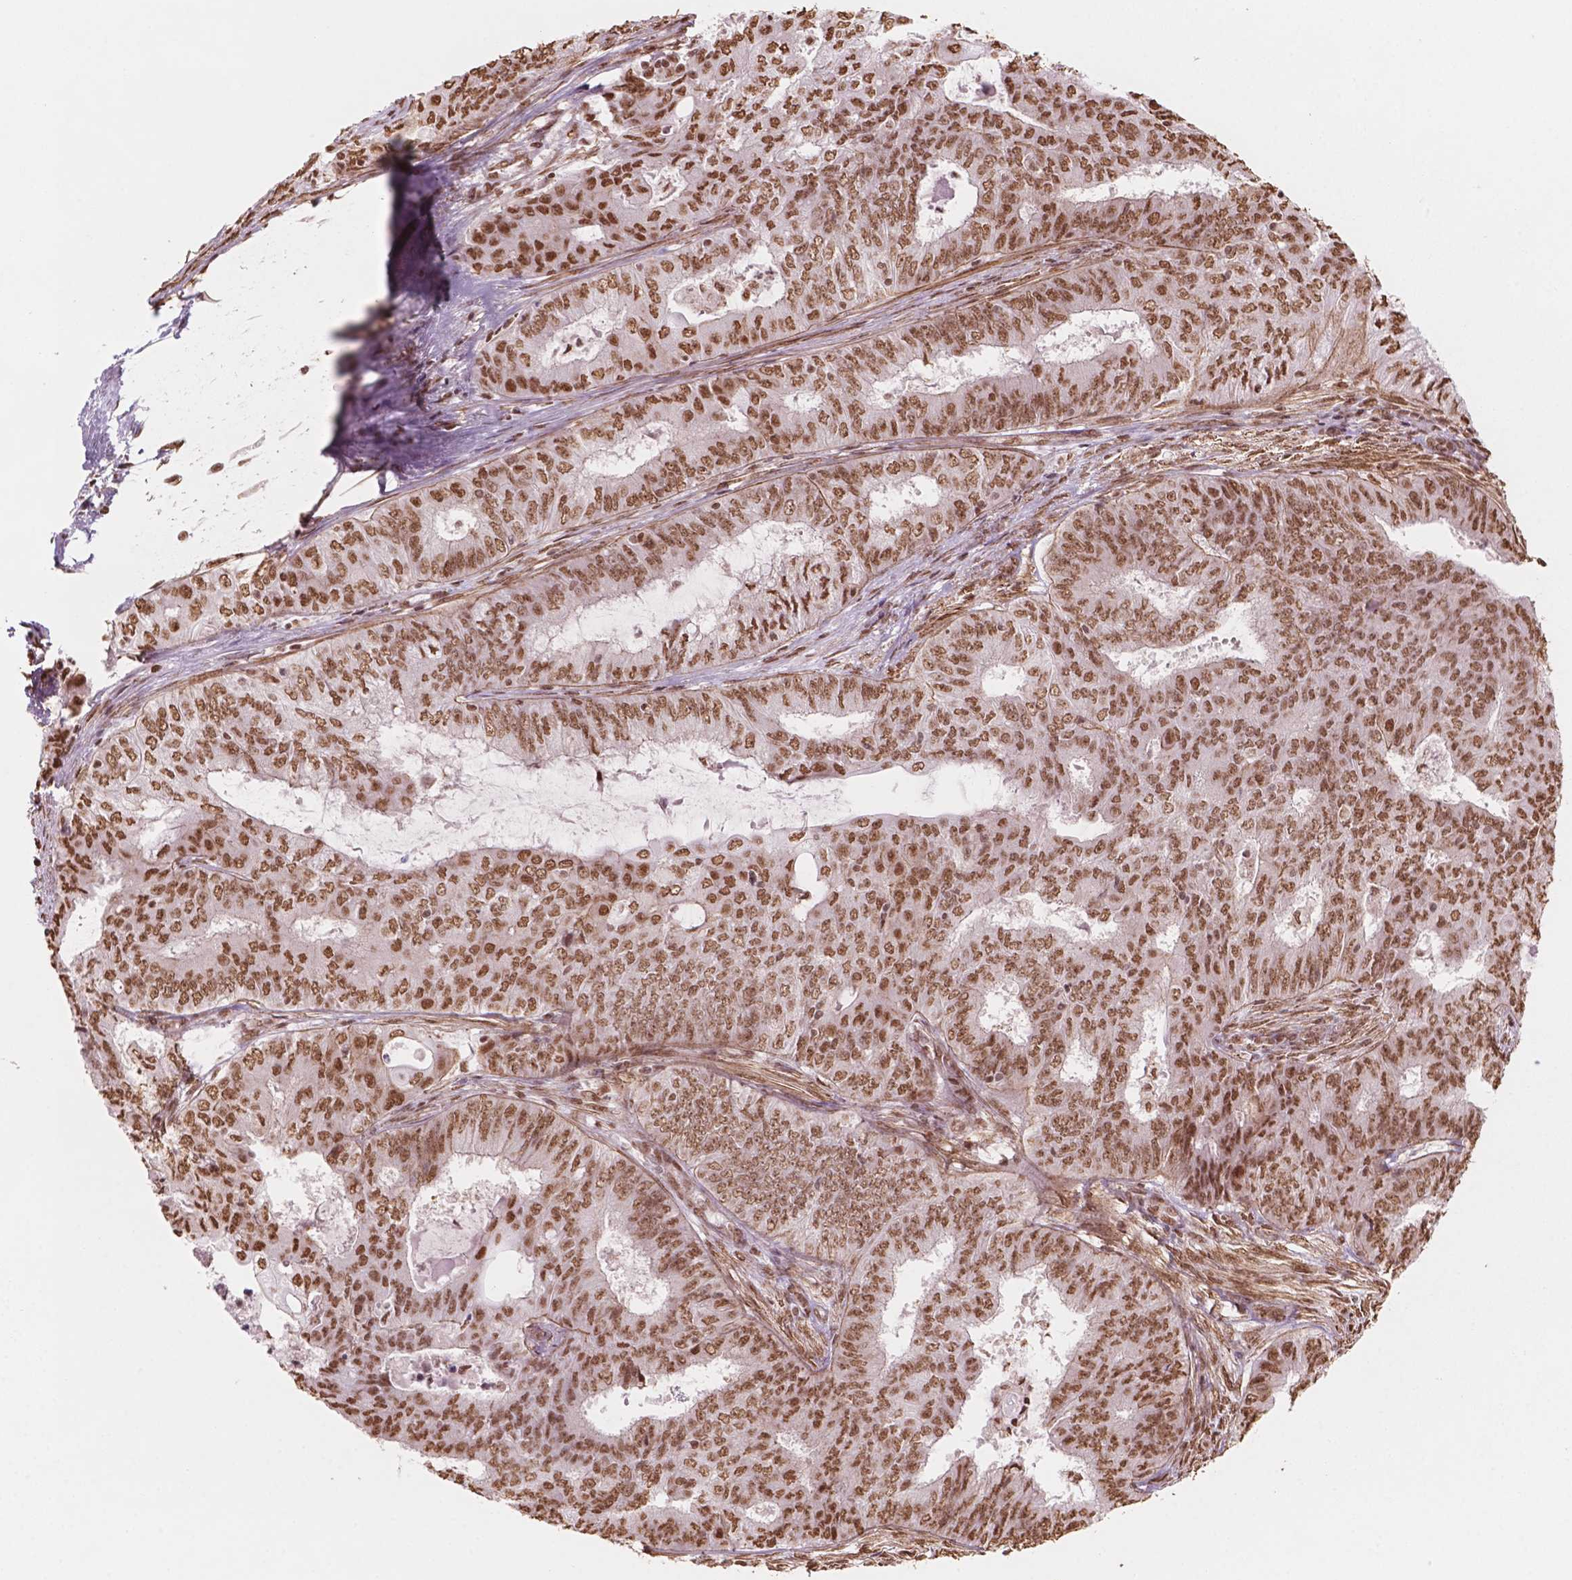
{"staining": {"intensity": "moderate", "quantity": ">75%", "location": "nuclear"}, "tissue": "endometrial cancer", "cell_type": "Tumor cells", "image_type": "cancer", "snomed": [{"axis": "morphology", "description": "Adenocarcinoma, NOS"}, {"axis": "topography", "description": "Endometrium"}], "caption": "IHC micrograph of neoplastic tissue: endometrial cancer (adenocarcinoma) stained using immunohistochemistry reveals medium levels of moderate protein expression localized specifically in the nuclear of tumor cells, appearing as a nuclear brown color.", "gene": "GTF3C5", "patient": {"sex": "female", "age": 62}}